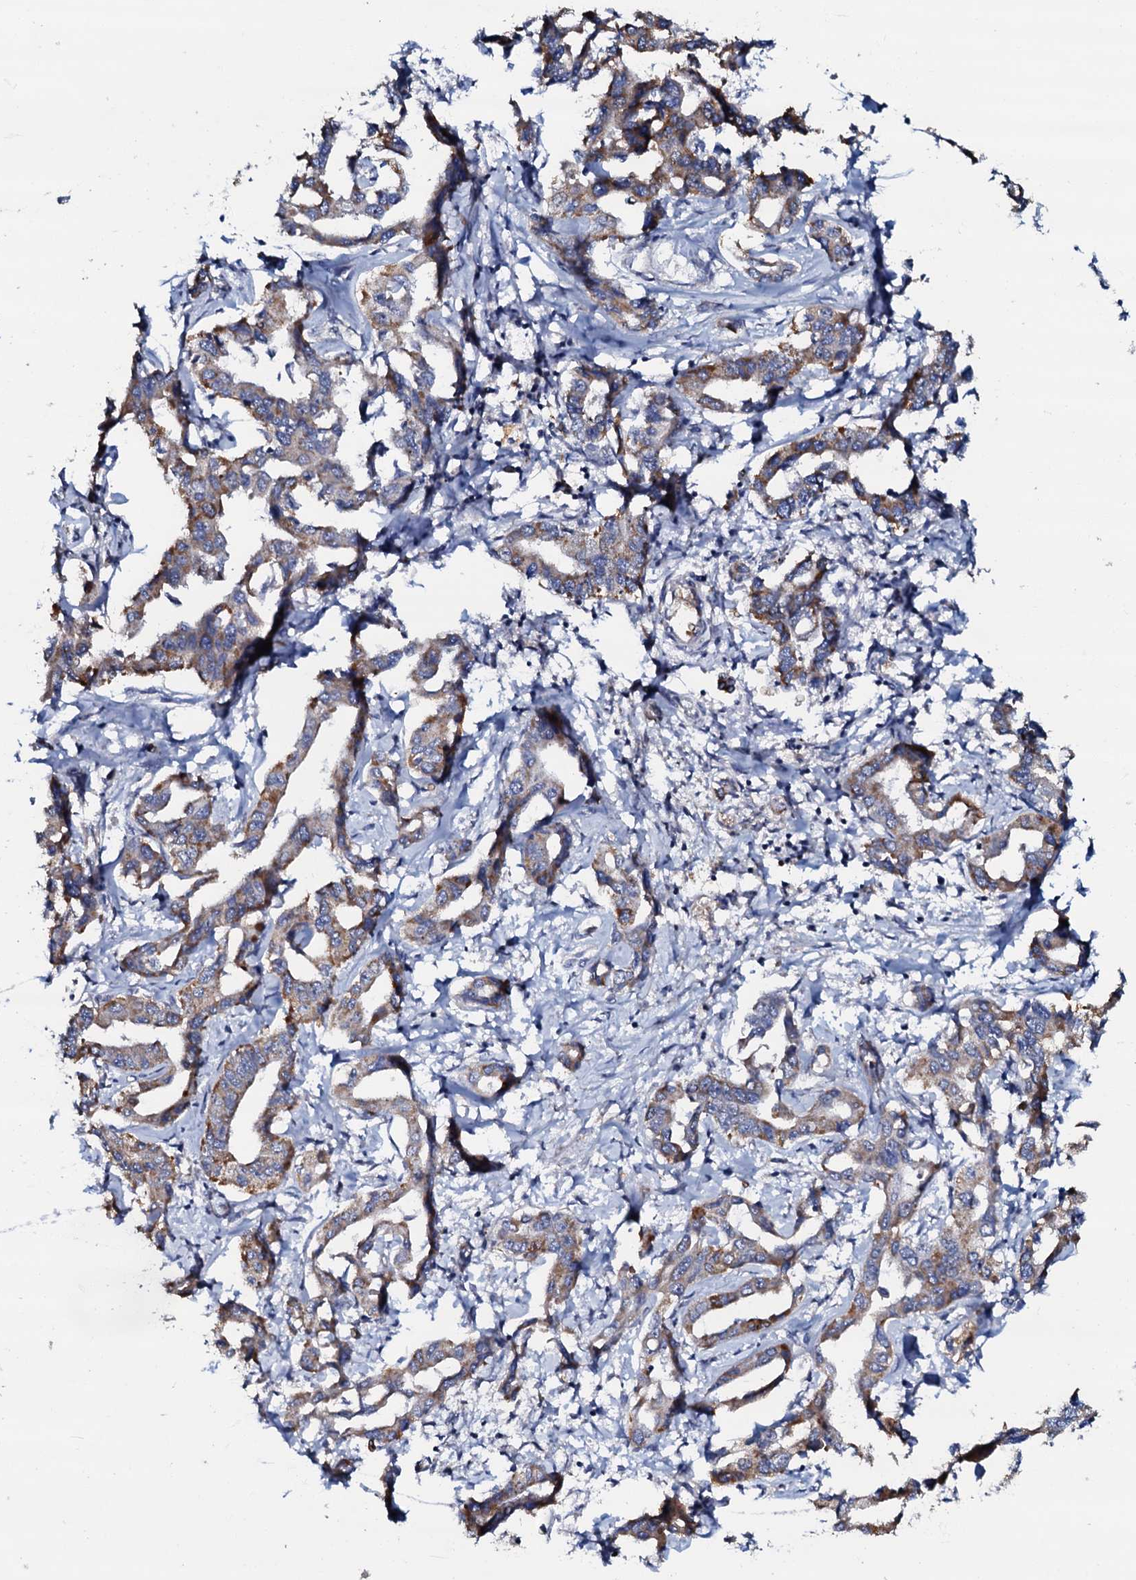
{"staining": {"intensity": "moderate", "quantity": ">75%", "location": "cytoplasmic/membranous"}, "tissue": "liver cancer", "cell_type": "Tumor cells", "image_type": "cancer", "snomed": [{"axis": "morphology", "description": "Cholangiocarcinoma"}, {"axis": "topography", "description": "Liver"}], "caption": "About >75% of tumor cells in human liver cancer exhibit moderate cytoplasmic/membranous protein positivity as visualized by brown immunohistochemical staining.", "gene": "CPNE2", "patient": {"sex": "male", "age": 59}}